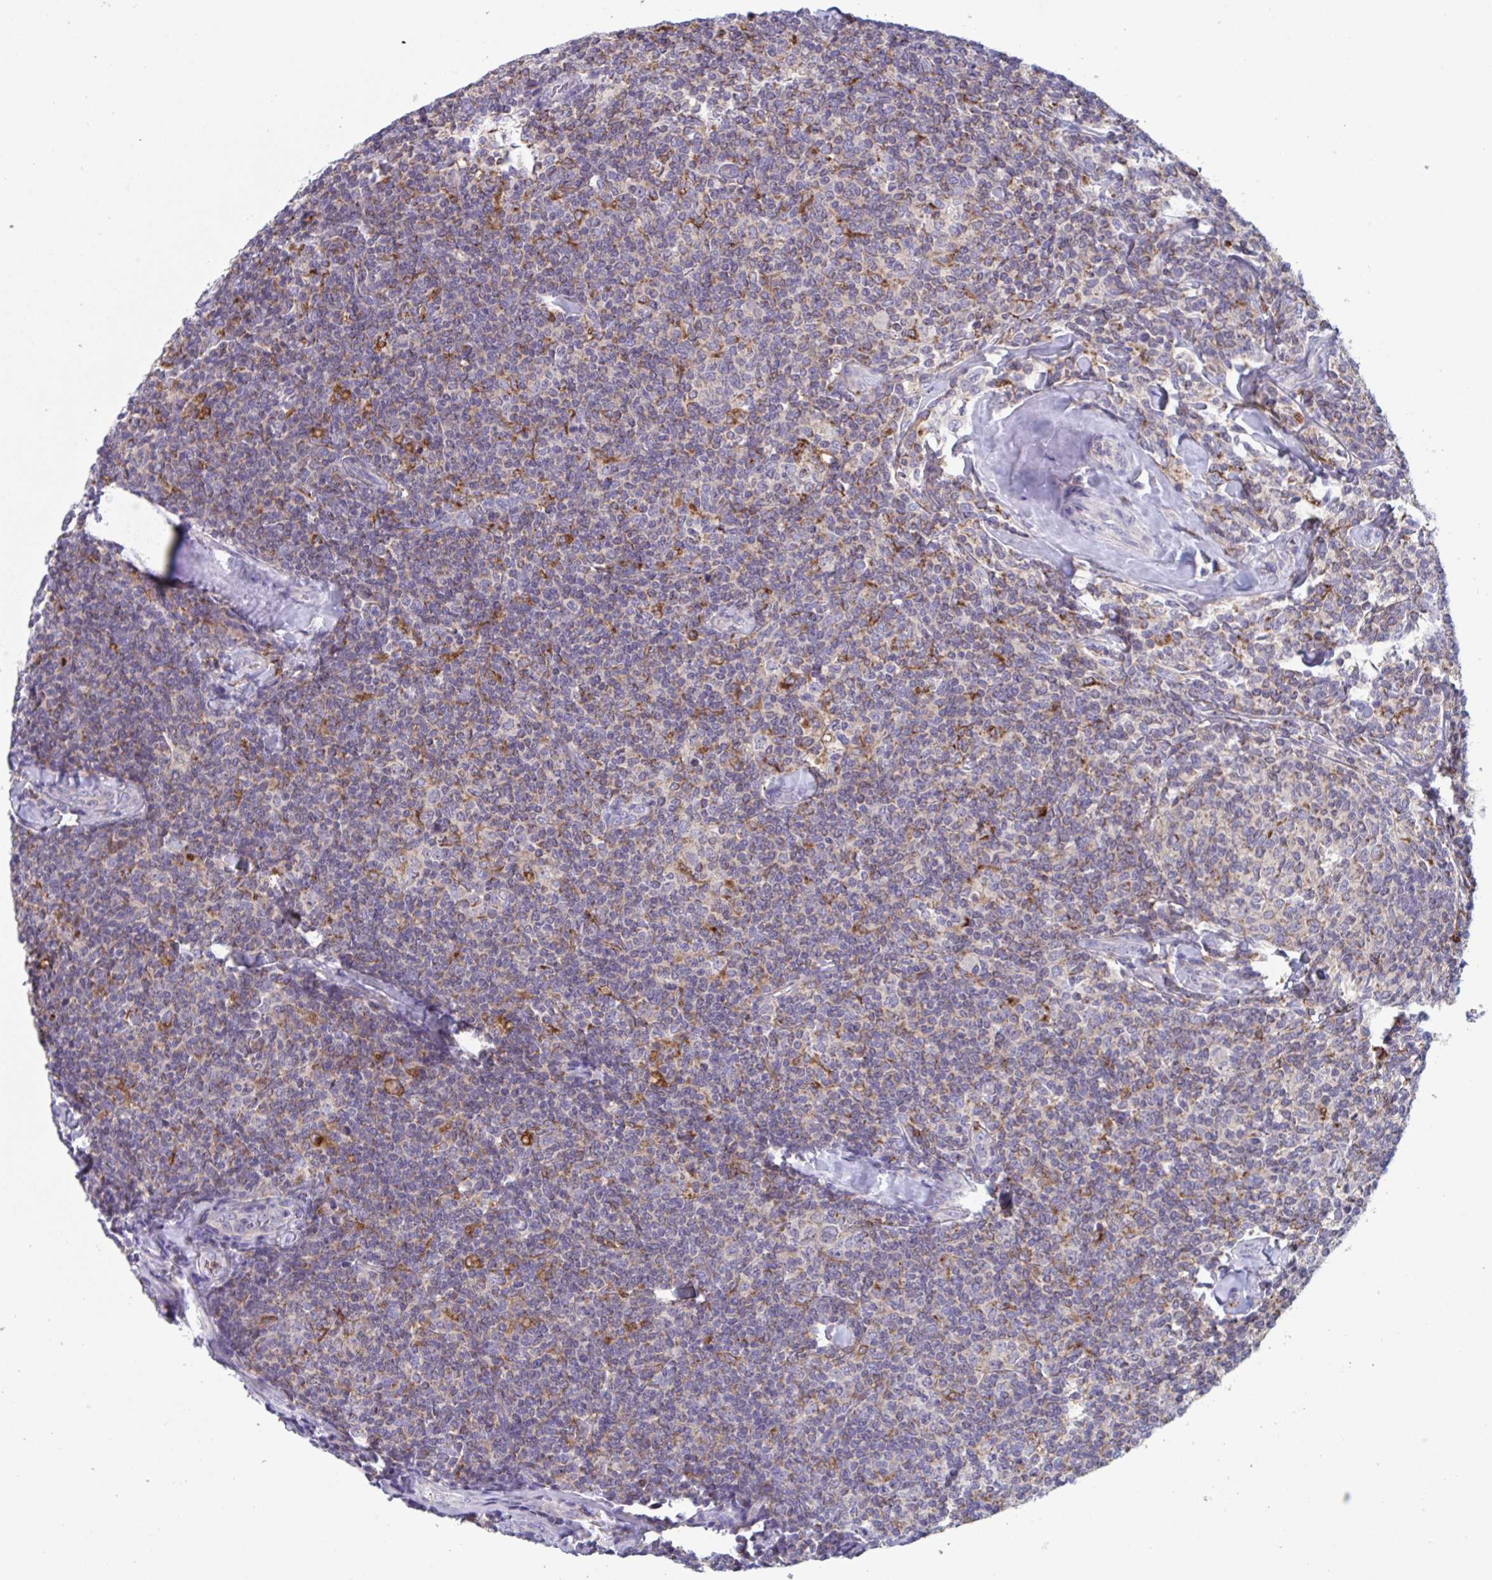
{"staining": {"intensity": "weak", "quantity": "<25%", "location": "cytoplasmic/membranous"}, "tissue": "lymphoma", "cell_type": "Tumor cells", "image_type": "cancer", "snomed": [{"axis": "morphology", "description": "Malignant lymphoma, non-Hodgkin's type, Low grade"}, {"axis": "topography", "description": "Lymph node"}], "caption": "Tumor cells show no significant staining in lymphoma.", "gene": "NIPSNAP1", "patient": {"sex": "female", "age": 56}}